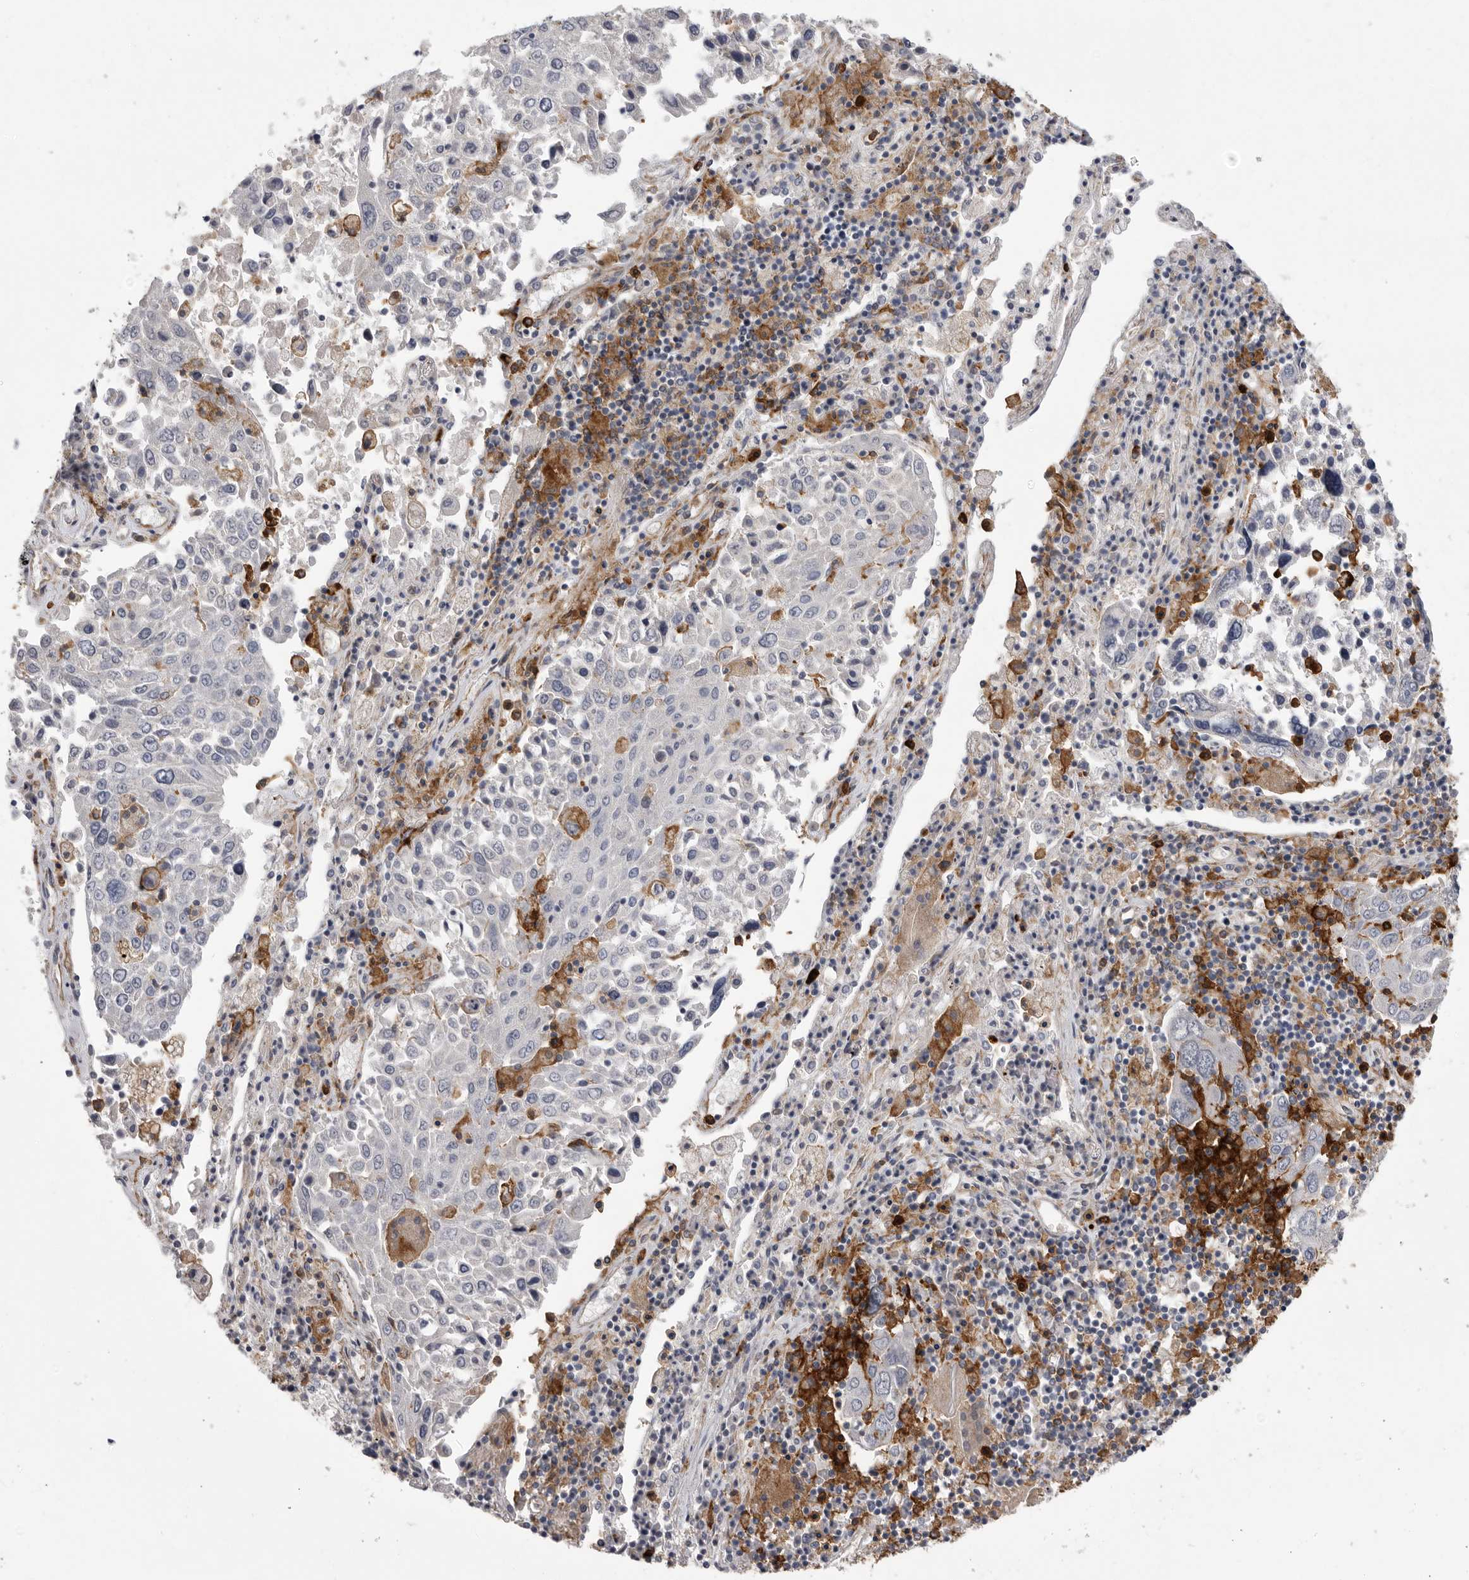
{"staining": {"intensity": "negative", "quantity": "none", "location": "none"}, "tissue": "lung cancer", "cell_type": "Tumor cells", "image_type": "cancer", "snomed": [{"axis": "morphology", "description": "Squamous cell carcinoma, NOS"}, {"axis": "topography", "description": "Lung"}], "caption": "A high-resolution micrograph shows immunohistochemistry (IHC) staining of lung squamous cell carcinoma, which shows no significant expression in tumor cells.", "gene": "SIGLEC10", "patient": {"sex": "male", "age": 65}}